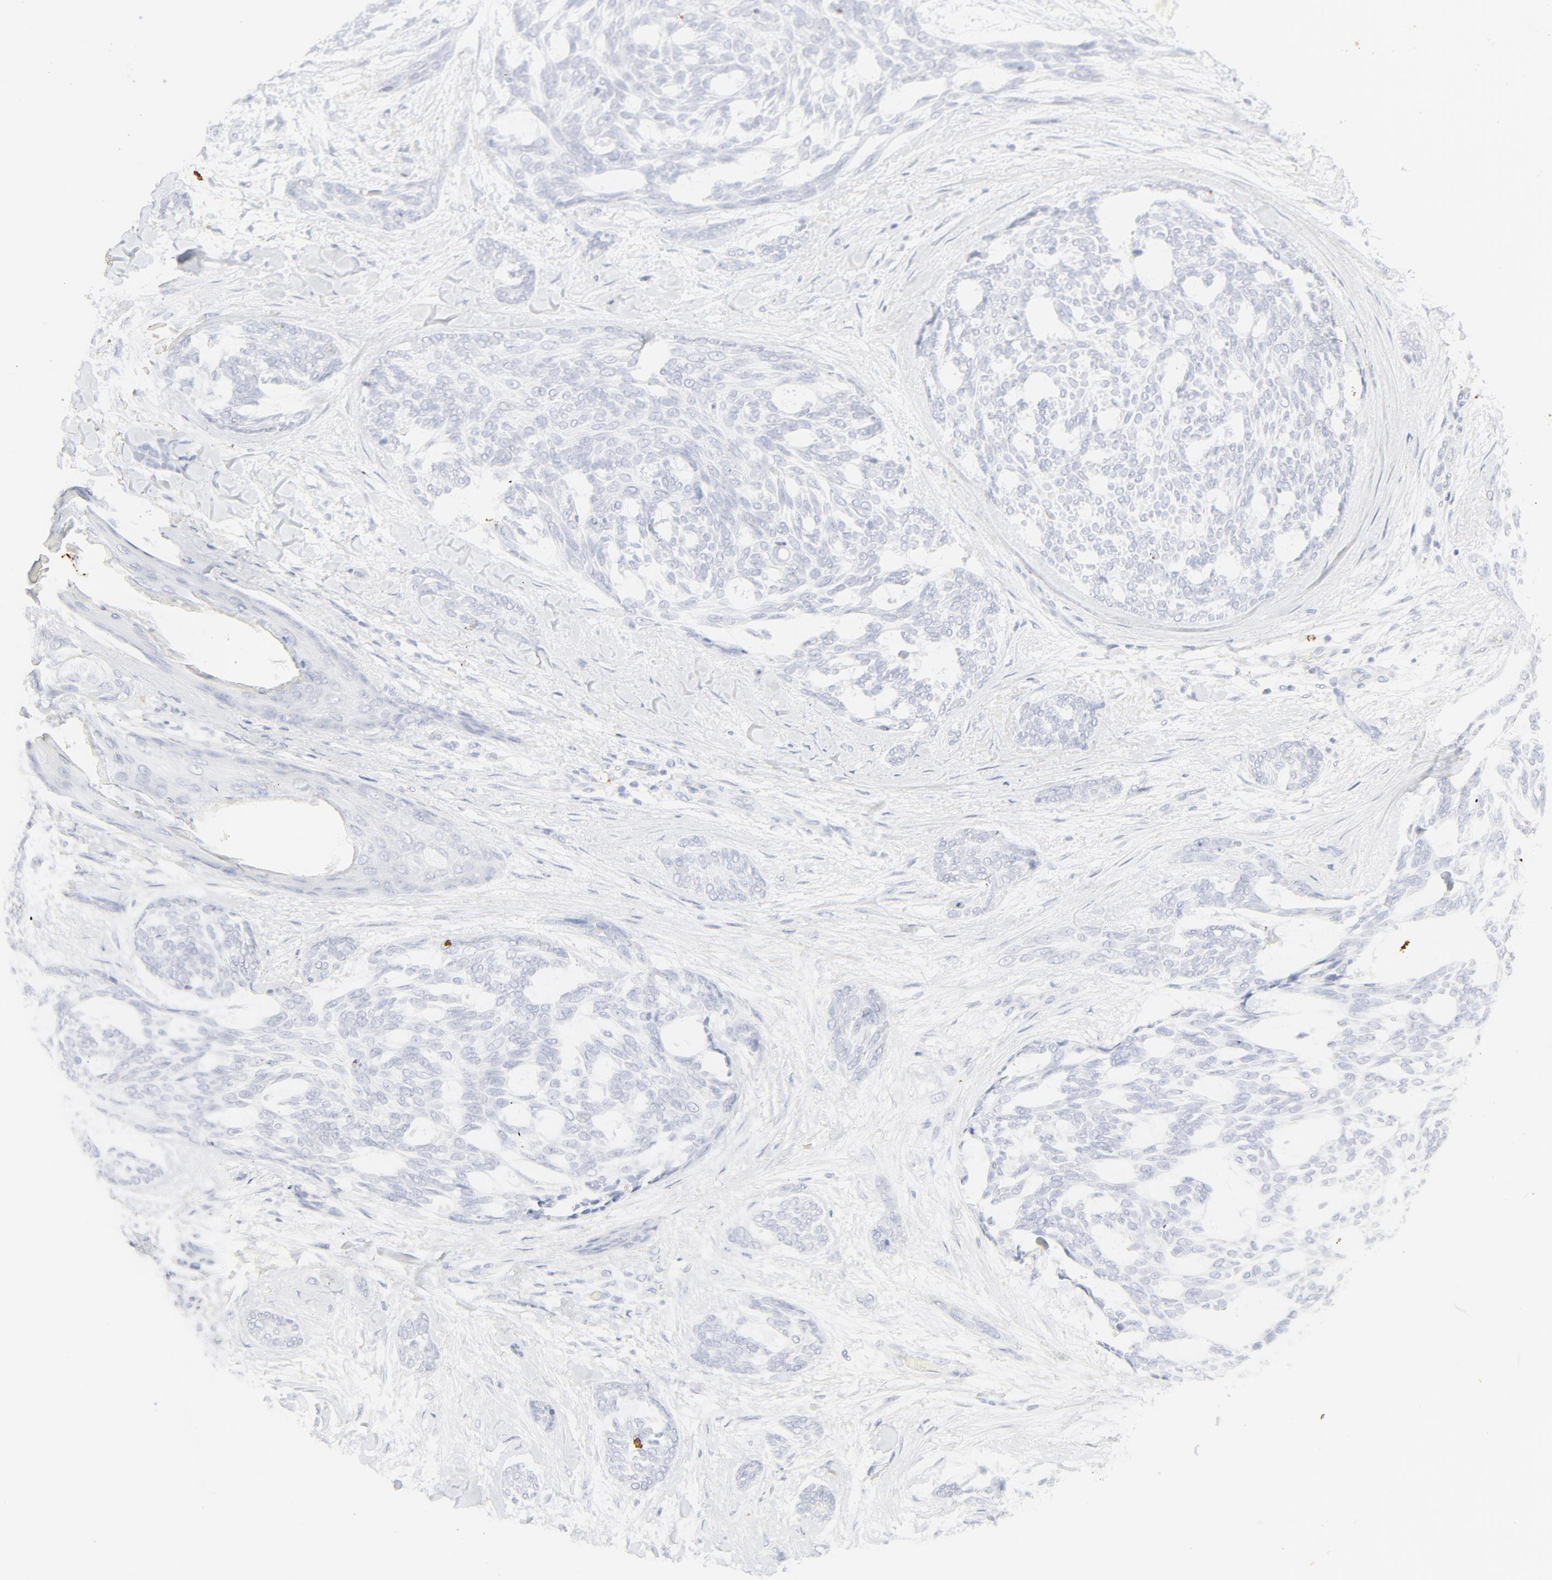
{"staining": {"intensity": "negative", "quantity": "none", "location": "none"}, "tissue": "skin cancer", "cell_type": "Tumor cells", "image_type": "cancer", "snomed": [{"axis": "morphology", "description": "Normal tissue, NOS"}, {"axis": "morphology", "description": "Basal cell carcinoma"}, {"axis": "topography", "description": "Skin"}], "caption": "This is a image of immunohistochemistry (IHC) staining of skin basal cell carcinoma, which shows no expression in tumor cells.", "gene": "CCR7", "patient": {"sex": "female", "age": 71}}